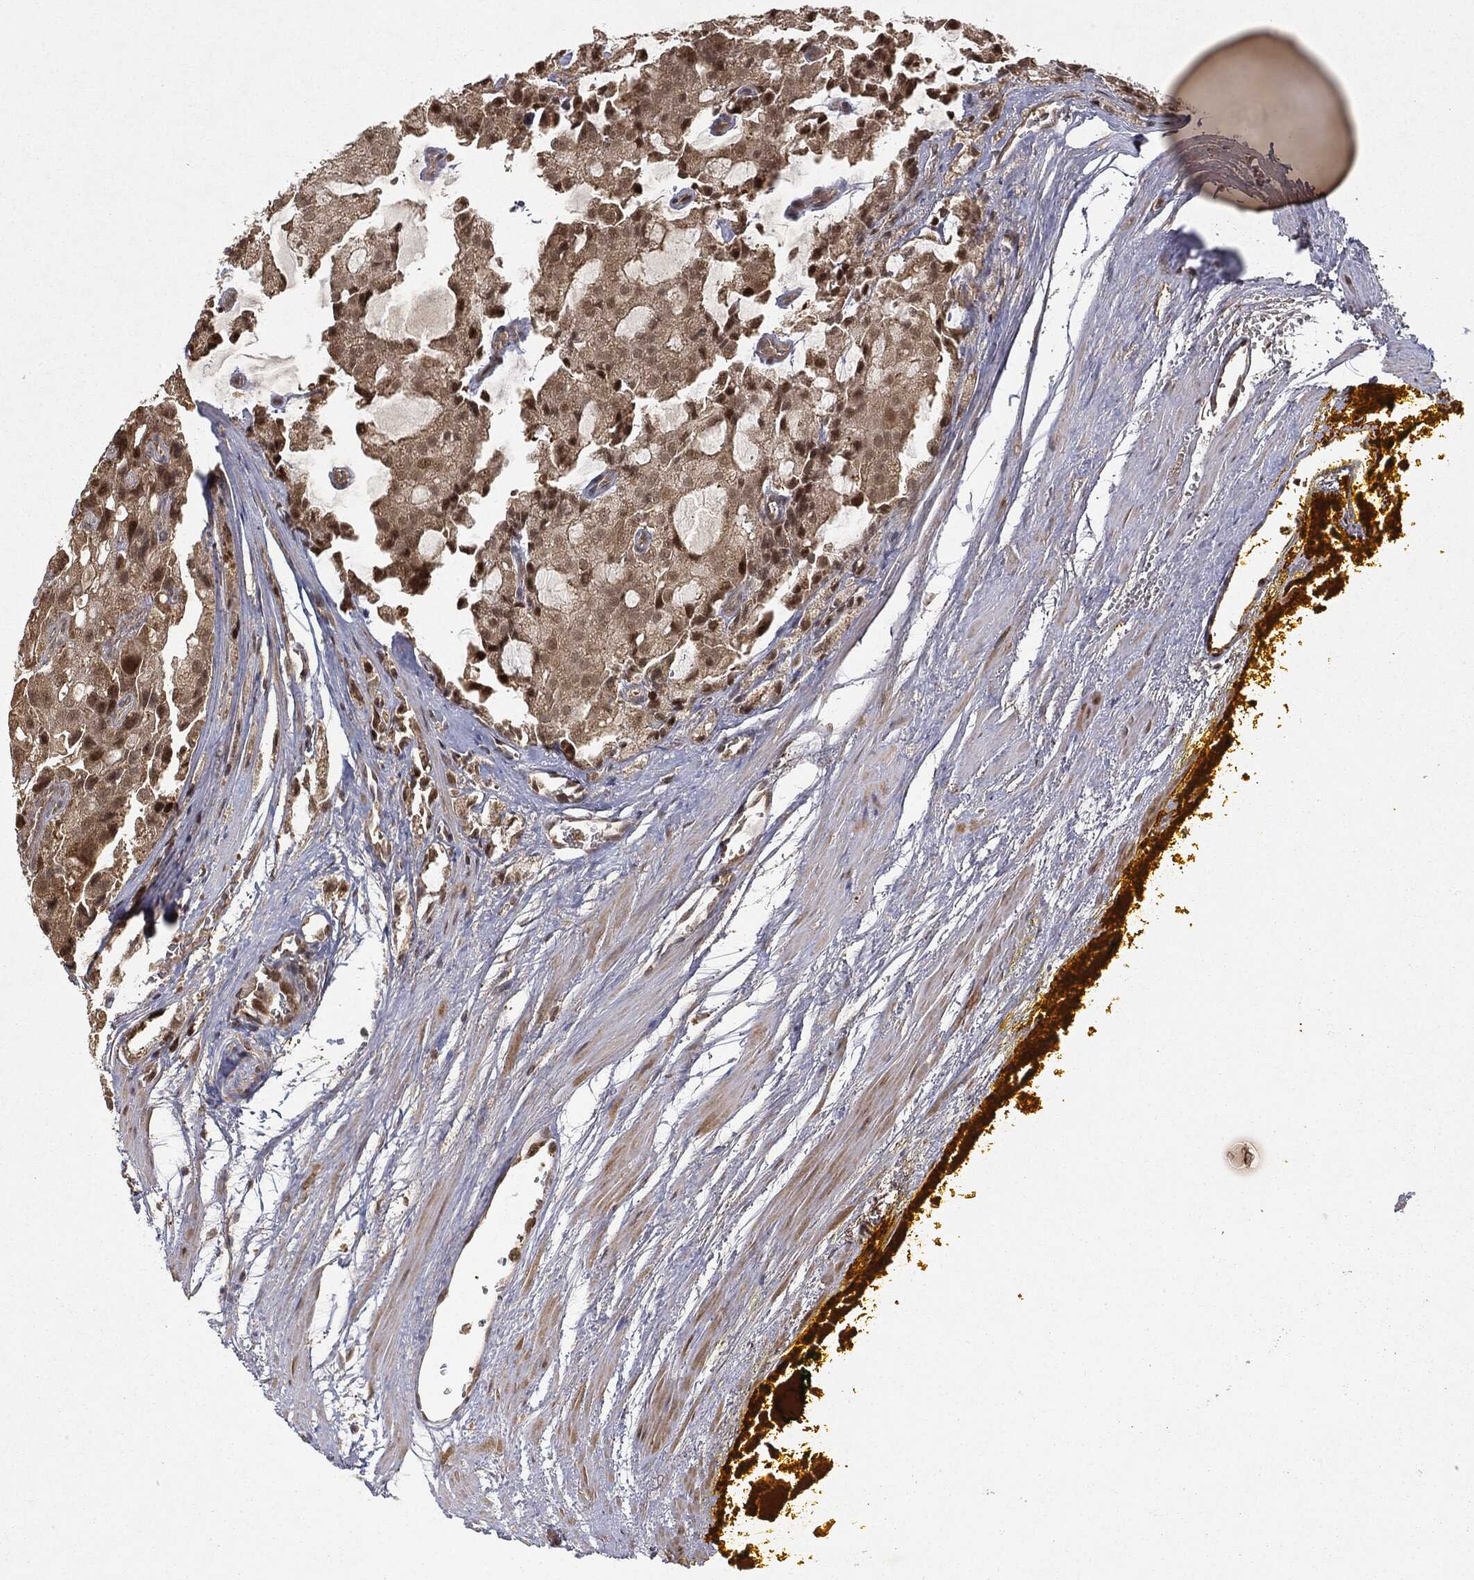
{"staining": {"intensity": "moderate", "quantity": "<25%", "location": "cytoplasmic/membranous,nuclear"}, "tissue": "prostate cancer", "cell_type": "Tumor cells", "image_type": "cancer", "snomed": [{"axis": "morphology", "description": "Adenocarcinoma, NOS"}, {"axis": "topography", "description": "Prostate and seminal vesicle, NOS"}, {"axis": "topography", "description": "Prostate"}], "caption": "DAB immunohistochemical staining of prostate cancer demonstrates moderate cytoplasmic/membranous and nuclear protein staining in approximately <25% of tumor cells. (Stains: DAB (3,3'-diaminobenzidine) in brown, nuclei in blue, Microscopy: brightfield microscopy at high magnification).", "gene": "ZNHIT6", "patient": {"sex": "male", "age": 67}}